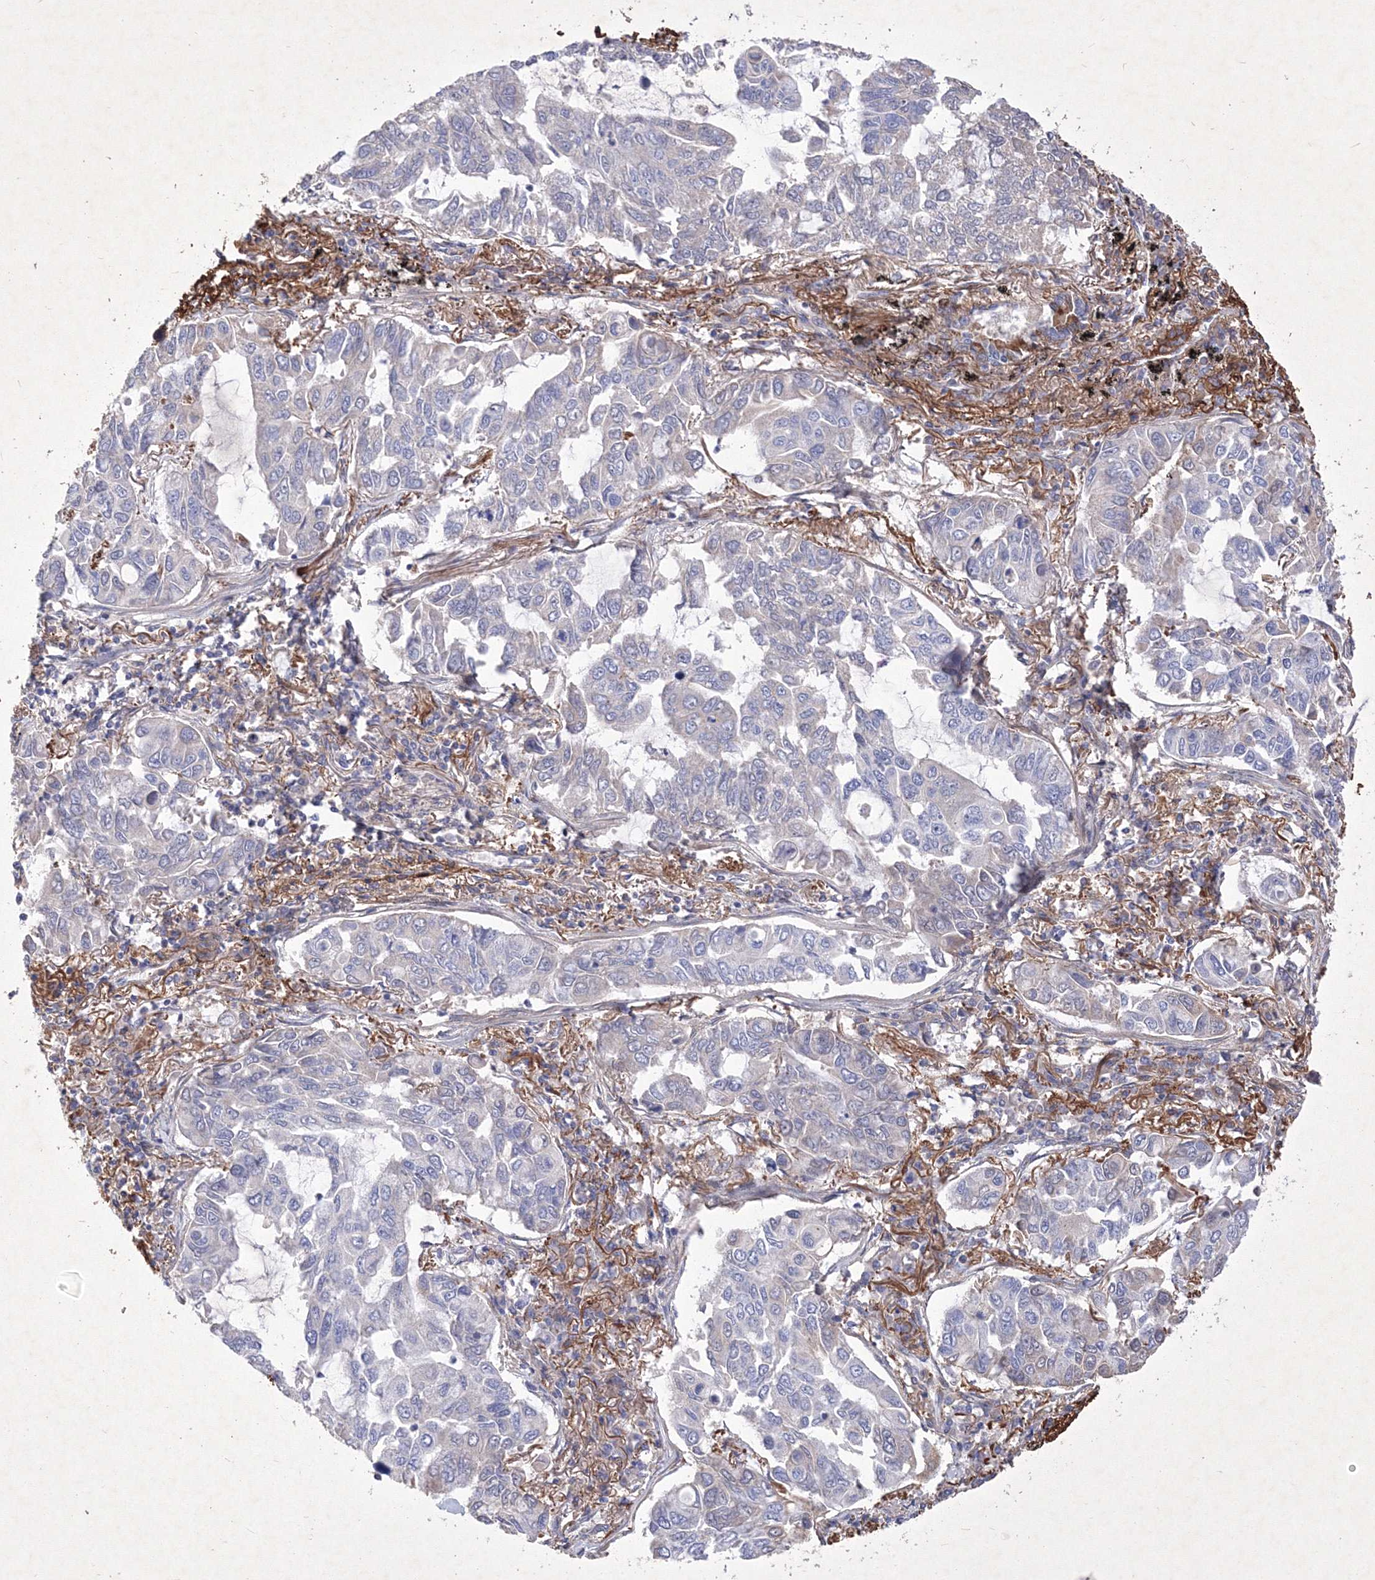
{"staining": {"intensity": "negative", "quantity": "none", "location": "none"}, "tissue": "lung cancer", "cell_type": "Tumor cells", "image_type": "cancer", "snomed": [{"axis": "morphology", "description": "Adenocarcinoma, NOS"}, {"axis": "topography", "description": "Lung"}], "caption": "This is an immunohistochemistry (IHC) histopathology image of lung adenocarcinoma. There is no staining in tumor cells.", "gene": "SNX18", "patient": {"sex": "male", "age": 64}}